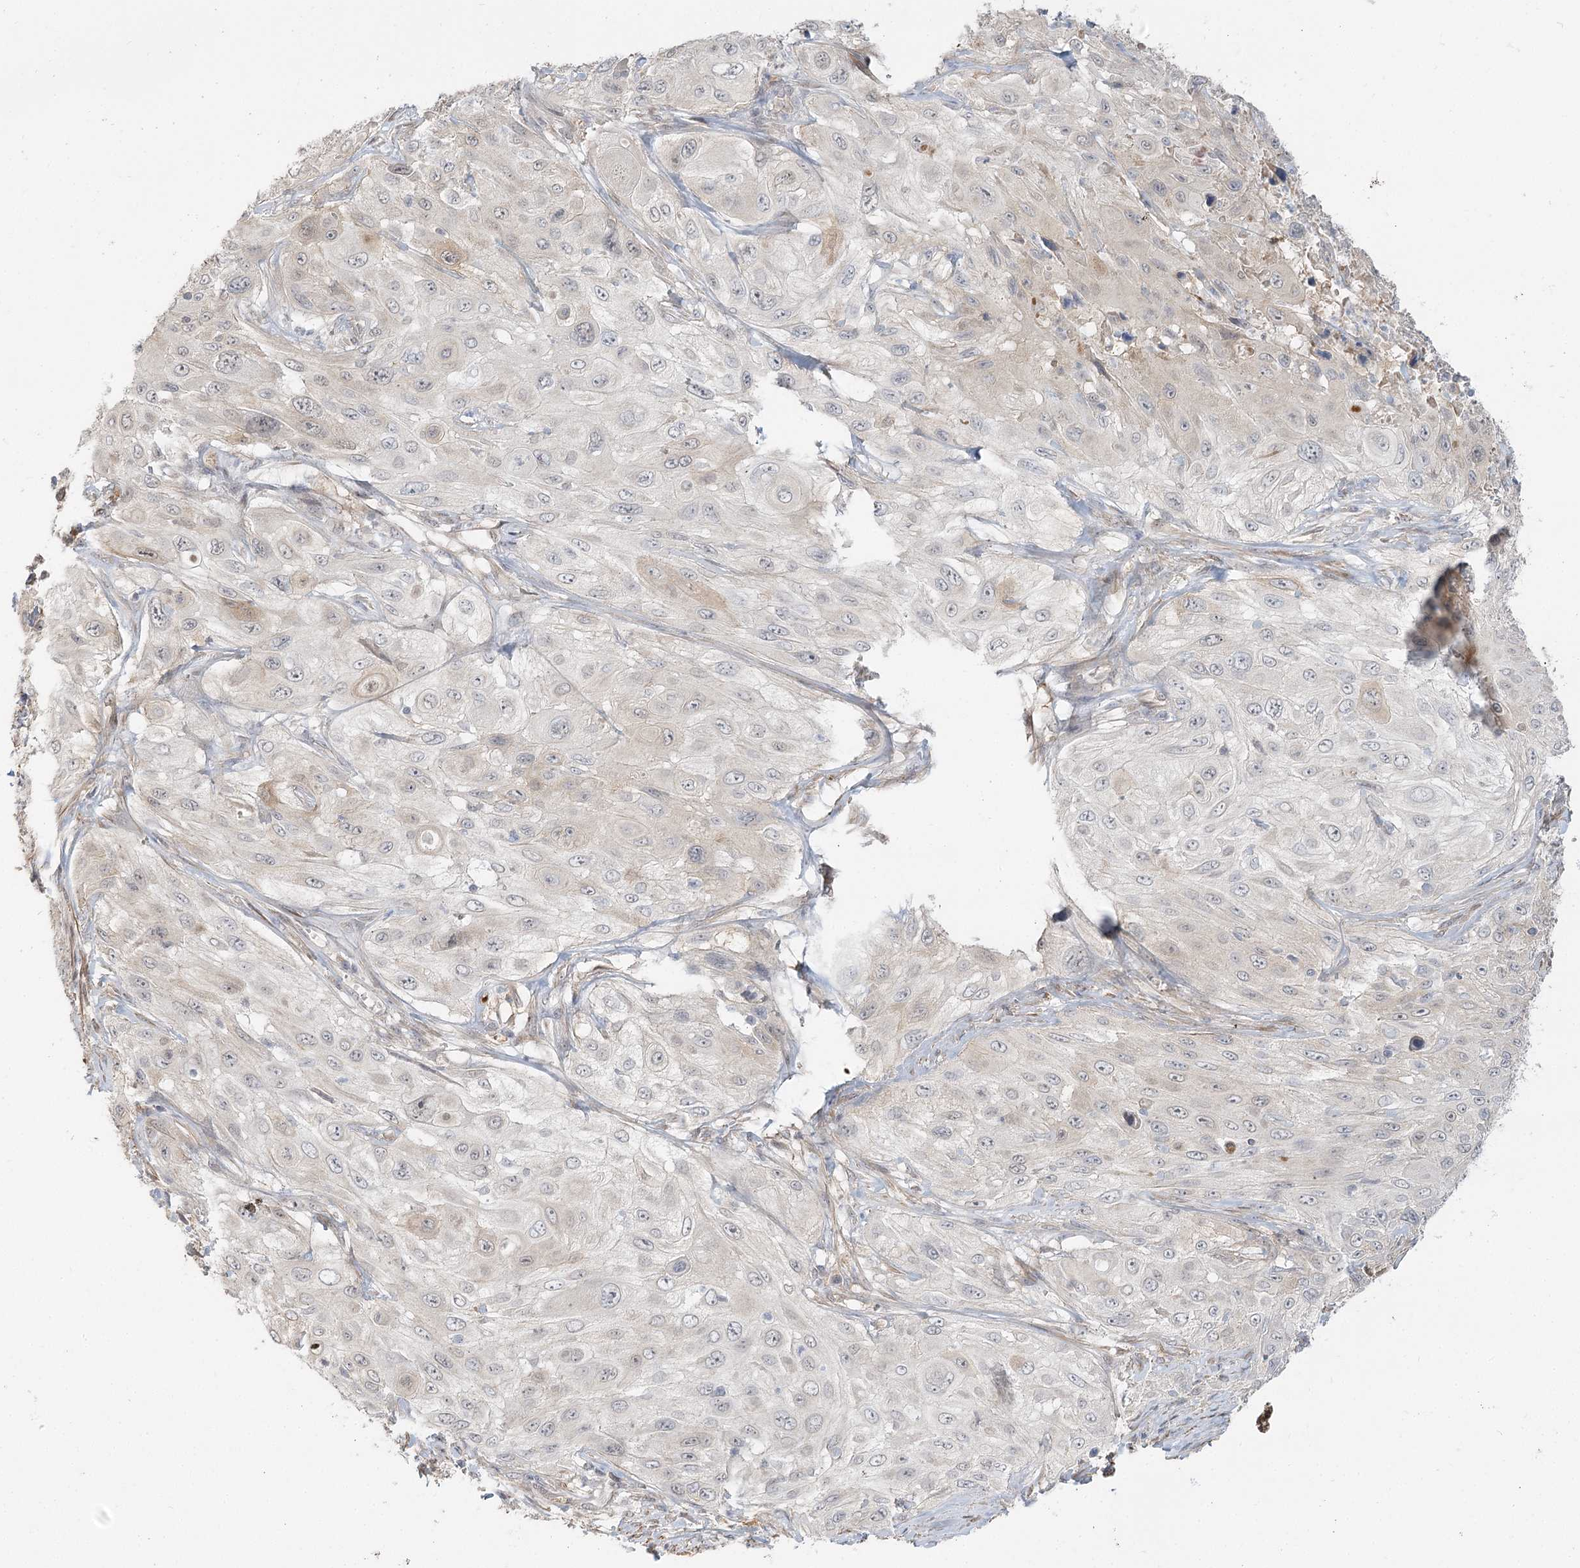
{"staining": {"intensity": "negative", "quantity": "none", "location": "none"}, "tissue": "cervical cancer", "cell_type": "Tumor cells", "image_type": "cancer", "snomed": [{"axis": "morphology", "description": "Squamous cell carcinoma, NOS"}, {"axis": "topography", "description": "Cervix"}], "caption": "Immunohistochemistry (IHC) histopathology image of neoplastic tissue: squamous cell carcinoma (cervical) stained with DAB (3,3'-diaminobenzidine) reveals no significant protein positivity in tumor cells. (DAB immunohistochemistry (IHC) with hematoxylin counter stain).", "gene": "GUCY2C", "patient": {"sex": "female", "age": 42}}